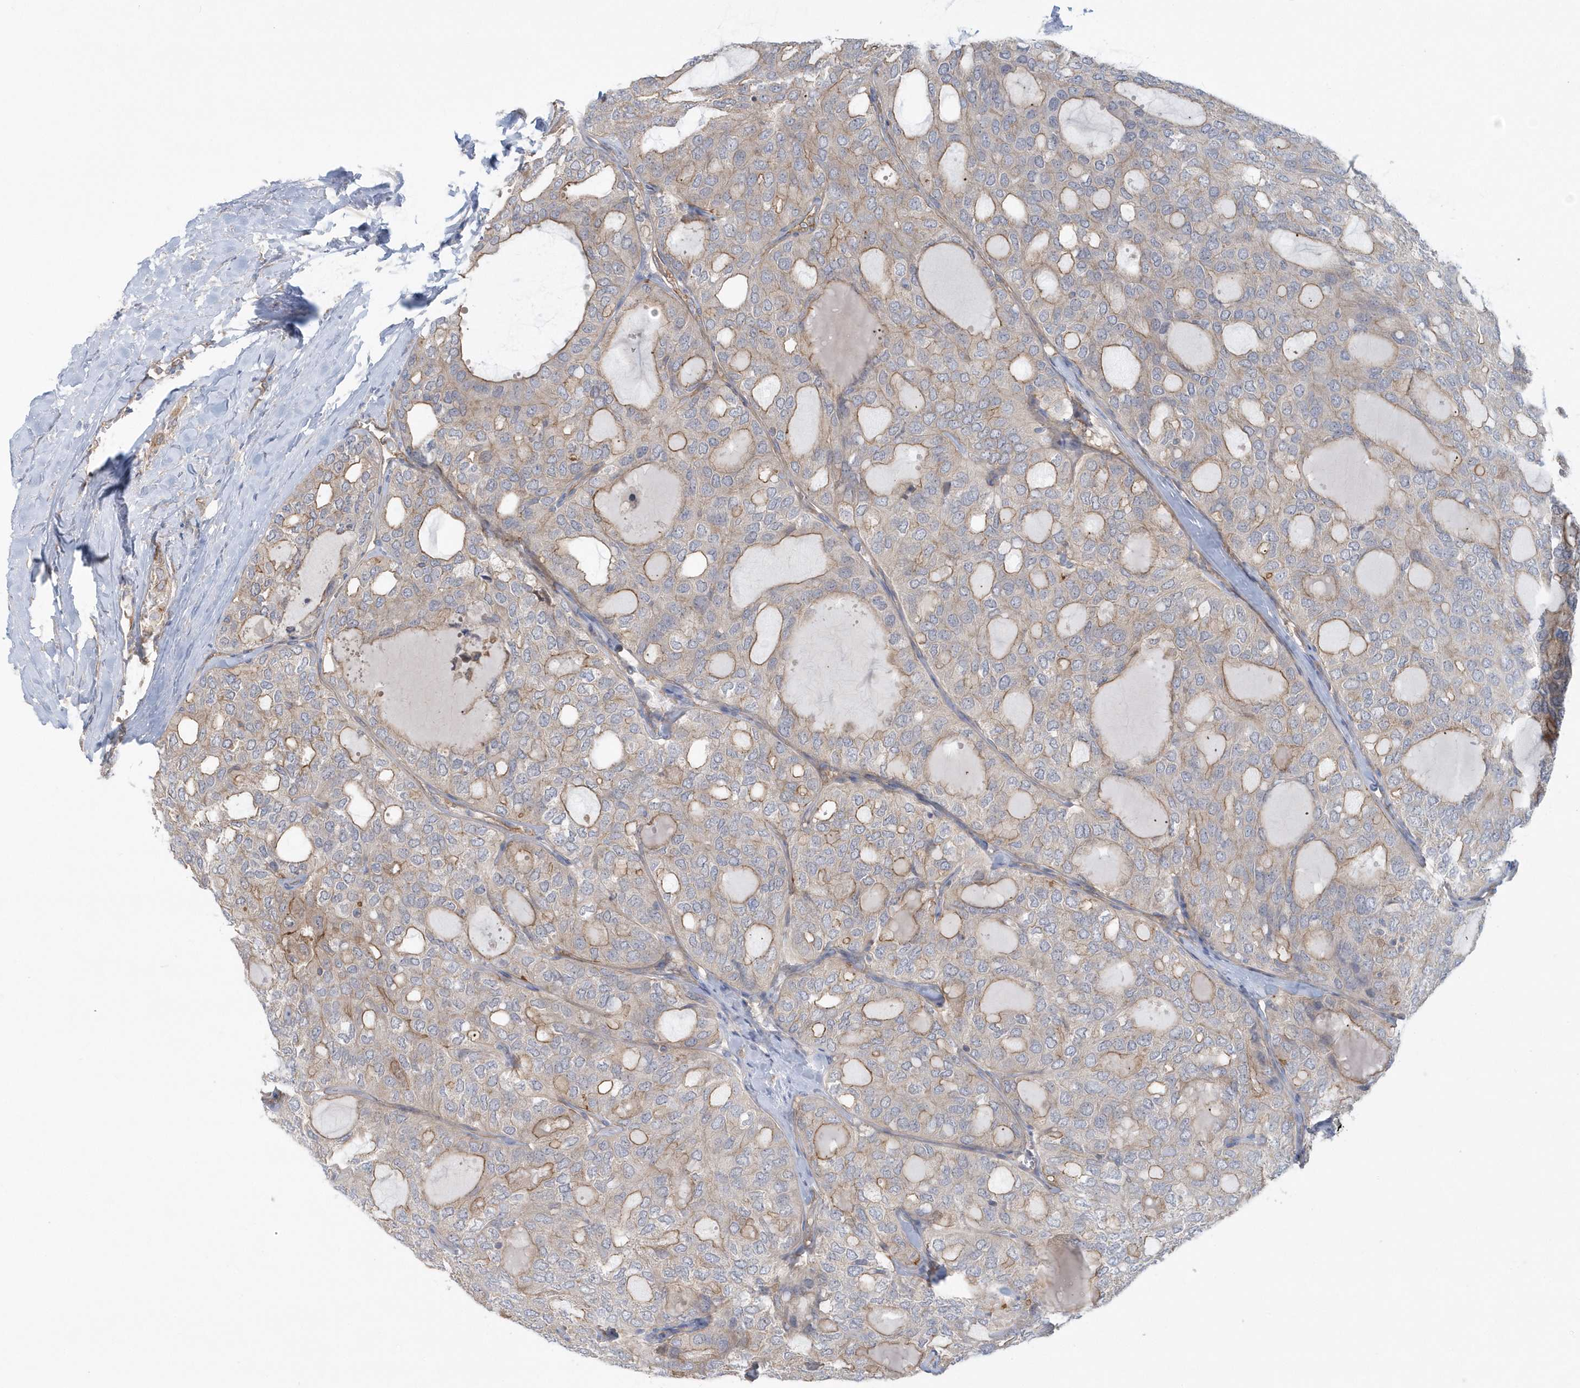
{"staining": {"intensity": "moderate", "quantity": "25%-75%", "location": "cytoplasmic/membranous"}, "tissue": "thyroid cancer", "cell_type": "Tumor cells", "image_type": "cancer", "snomed": [{"axis": "morphology", "description": "Follicular adenoma carcinoma, NOS"}, {"axis": "topography", "description": "Thyroid gland"}], "caption": "Moderate cytoplasmic/membranous expression is present in about 25%-75% of tumor cells in thyroid follicular adenoma carcinoma. (IHC, brightfield microscopy, high magnification).", "gene": "RAI14", "patient": {"sex": "male", "age": 75}}